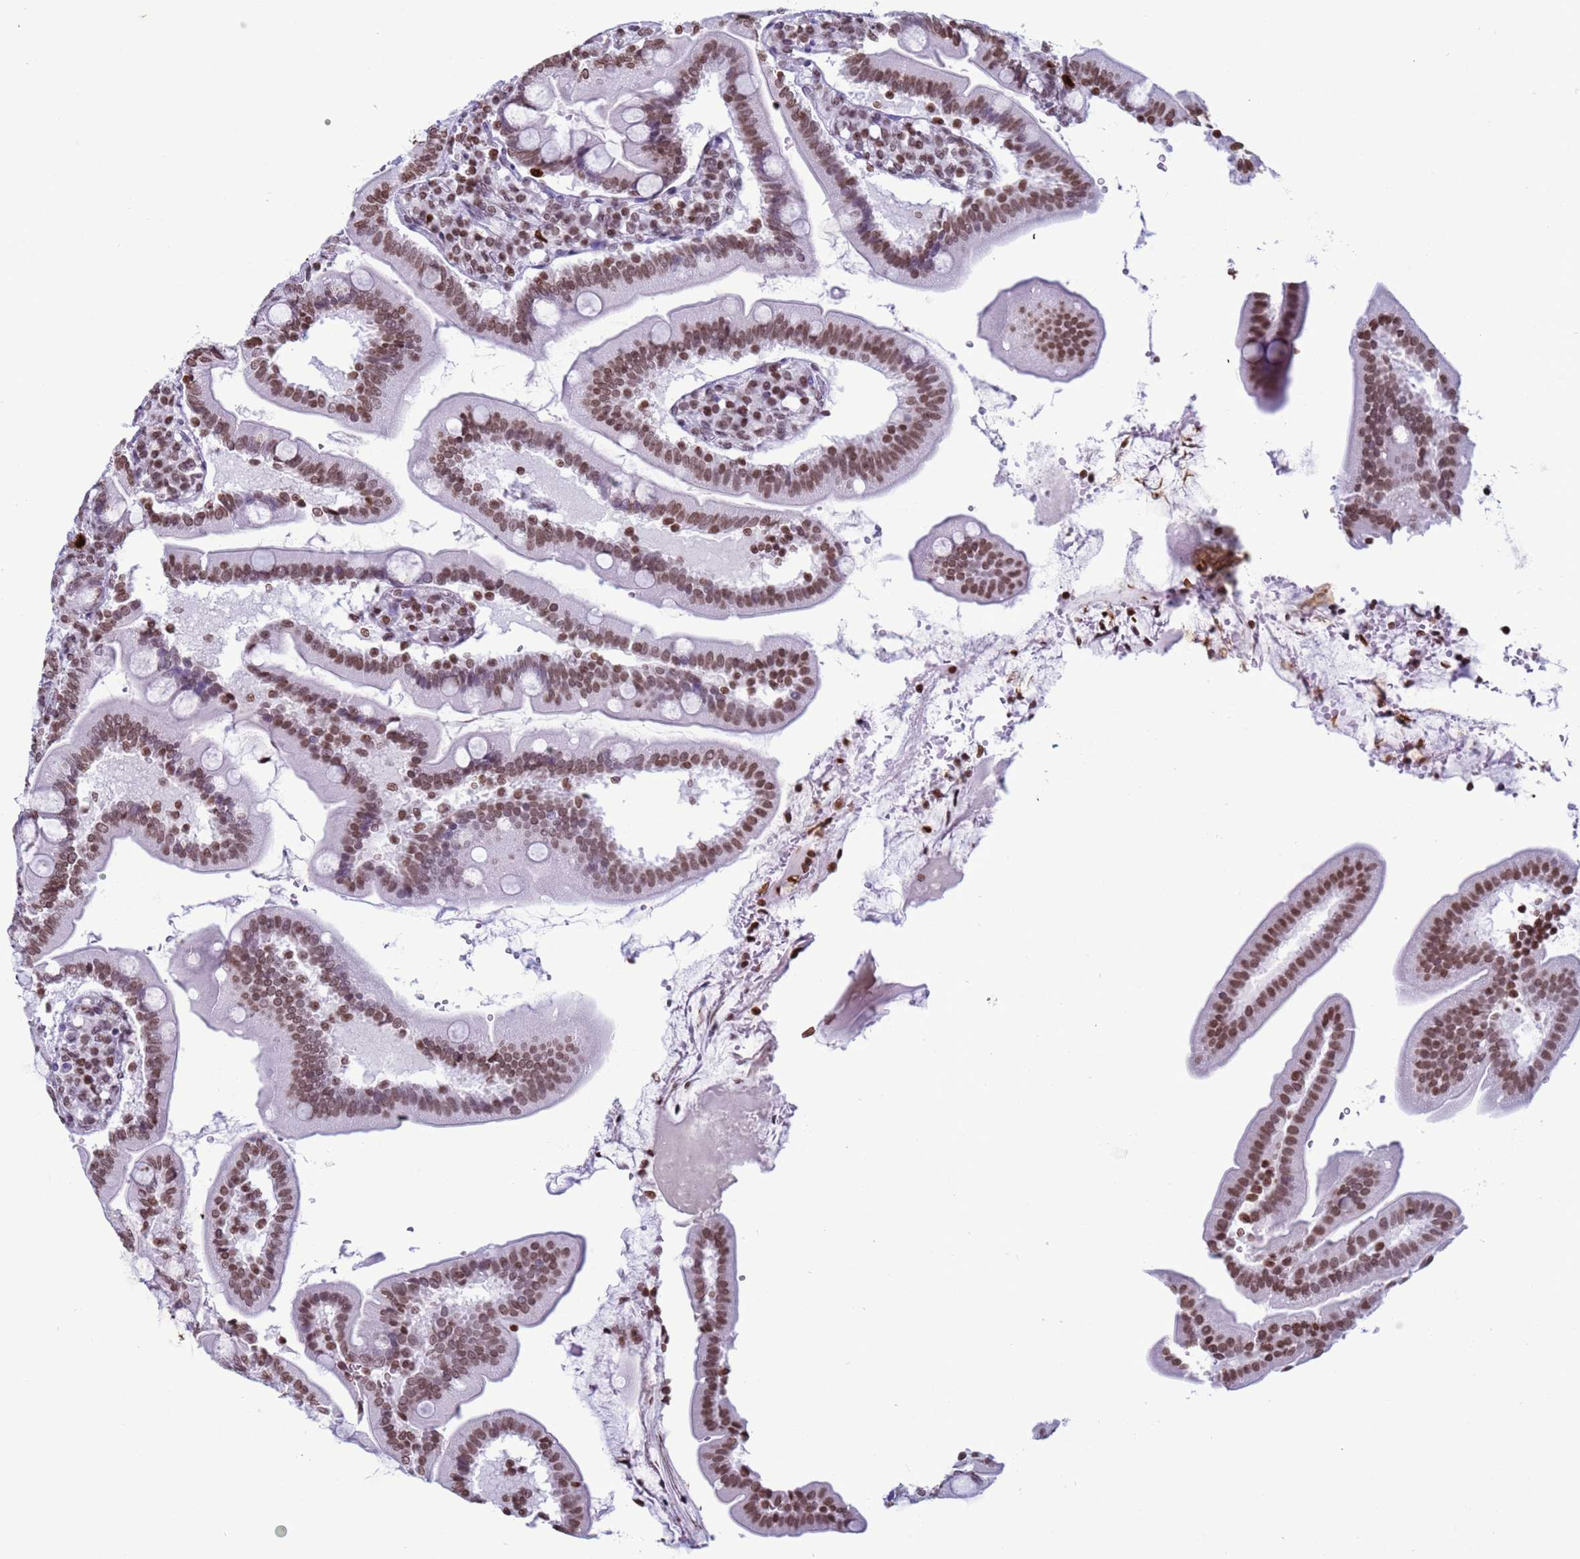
{"staining": {"intensity": "strong", "quantity": ">75%", "location": "nuclear"}, "tissue": "duodenum", "cell_type": "Glandular cells", "image_type": "normal", "snomed": [{"axis": "morphology", "description": "Normal tissue, NOS"}, {"axis": "topography", "description": "Duodenum"}], "caption": "Duodenum stained with DAB (3,3'-diaminobenzidine) immunohistochemistry exhibits high levels of strong nuclear expression in approximately >75% of glandular cells.", "gene": "H4C11", "patient": {"sex": "female", "age": 67}}